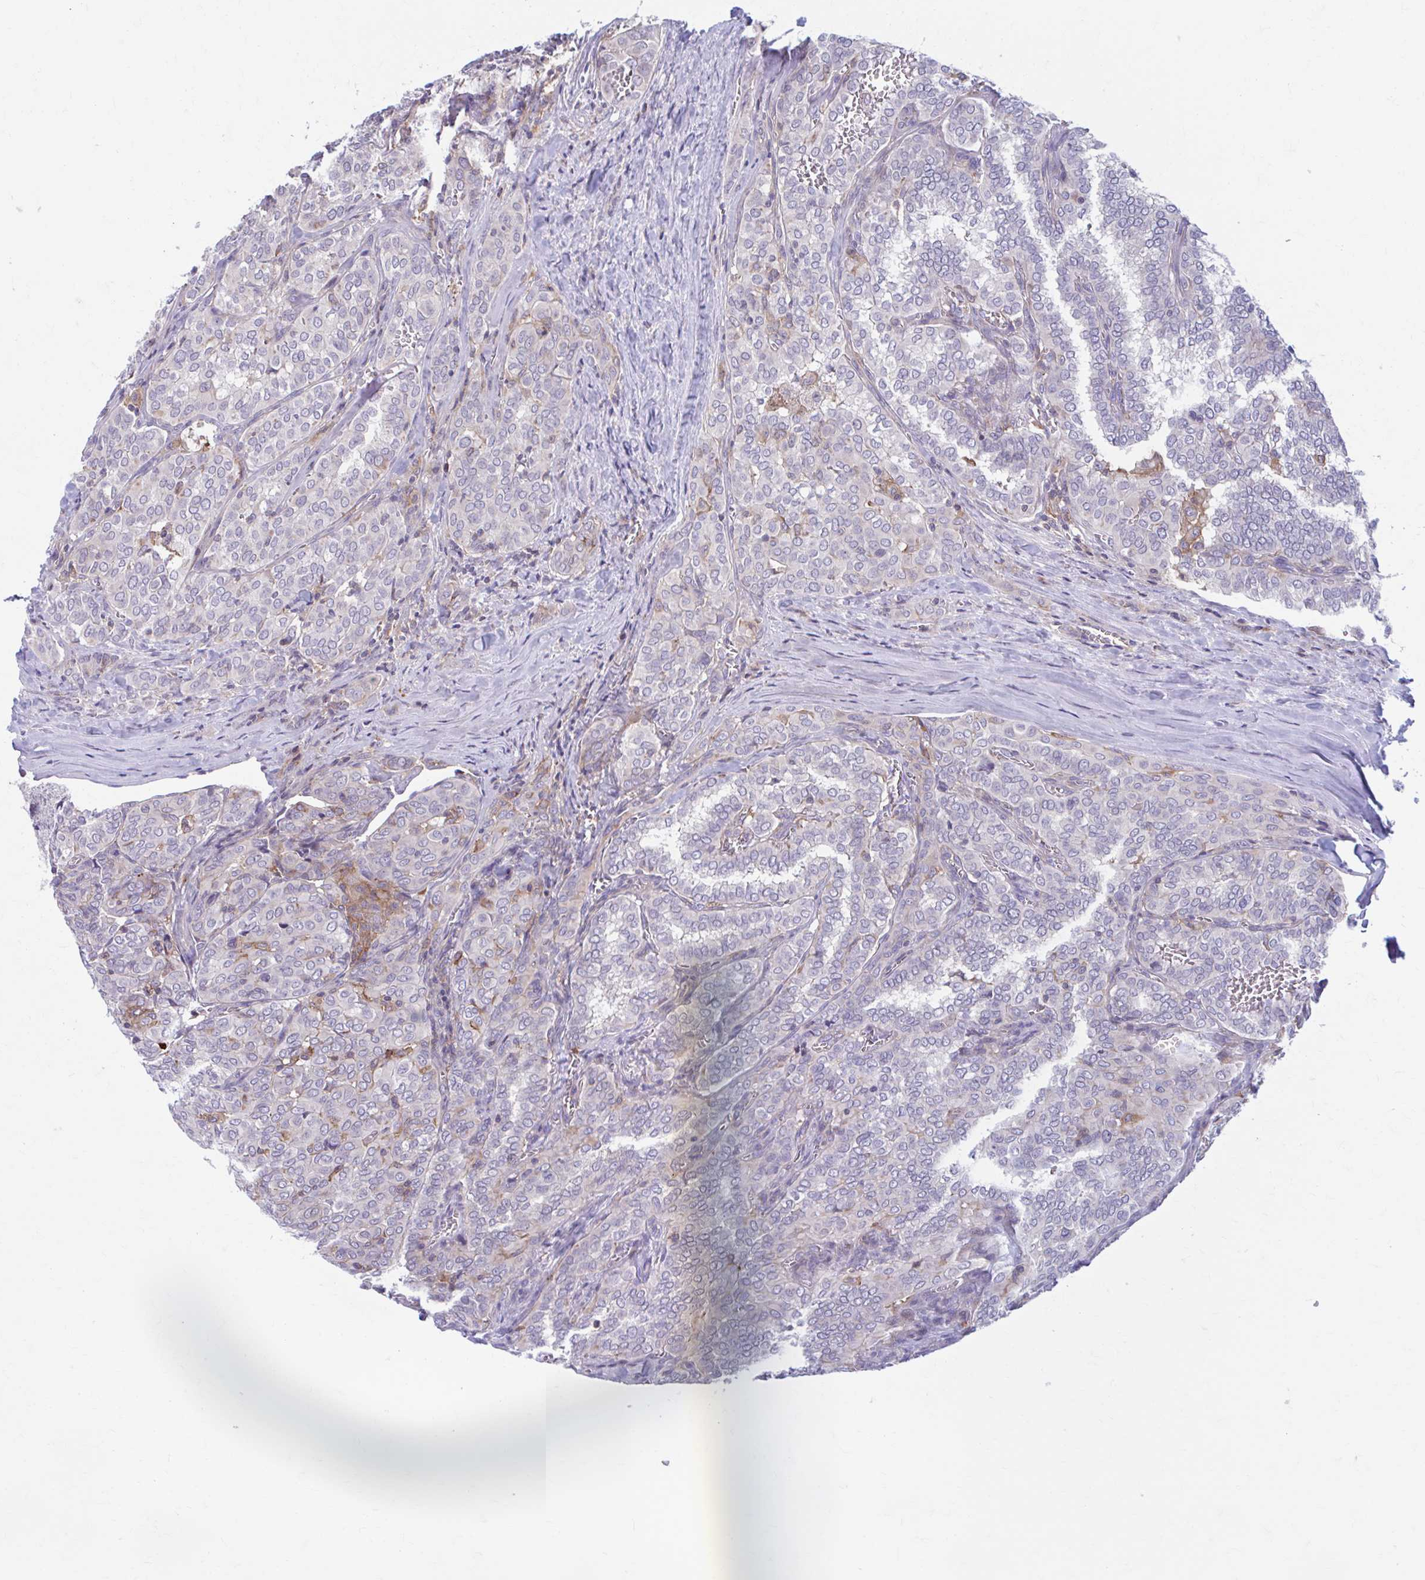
{"staining": {"intensity": "negative", "quantity": "none", "location": "none"}, "tissue": "thyroid cancer", "cell_type": "Tumor cells", "image_type": "cancer", "snomed": [{"axis": "morphology", "description": "Papillary adenocarcinoma, NOS"}, {"axis": "topography", "description": "Thyroid gland"}], "caption": "Micrograph shows no protein expression in tumor cells of papillary adenocarcinoma (thyroid) tissue. (Brightfield microscopy of DAB IHC at high magnification).", "gene": "ADAT3", "patient": {"sex": "female", "age": 30}}